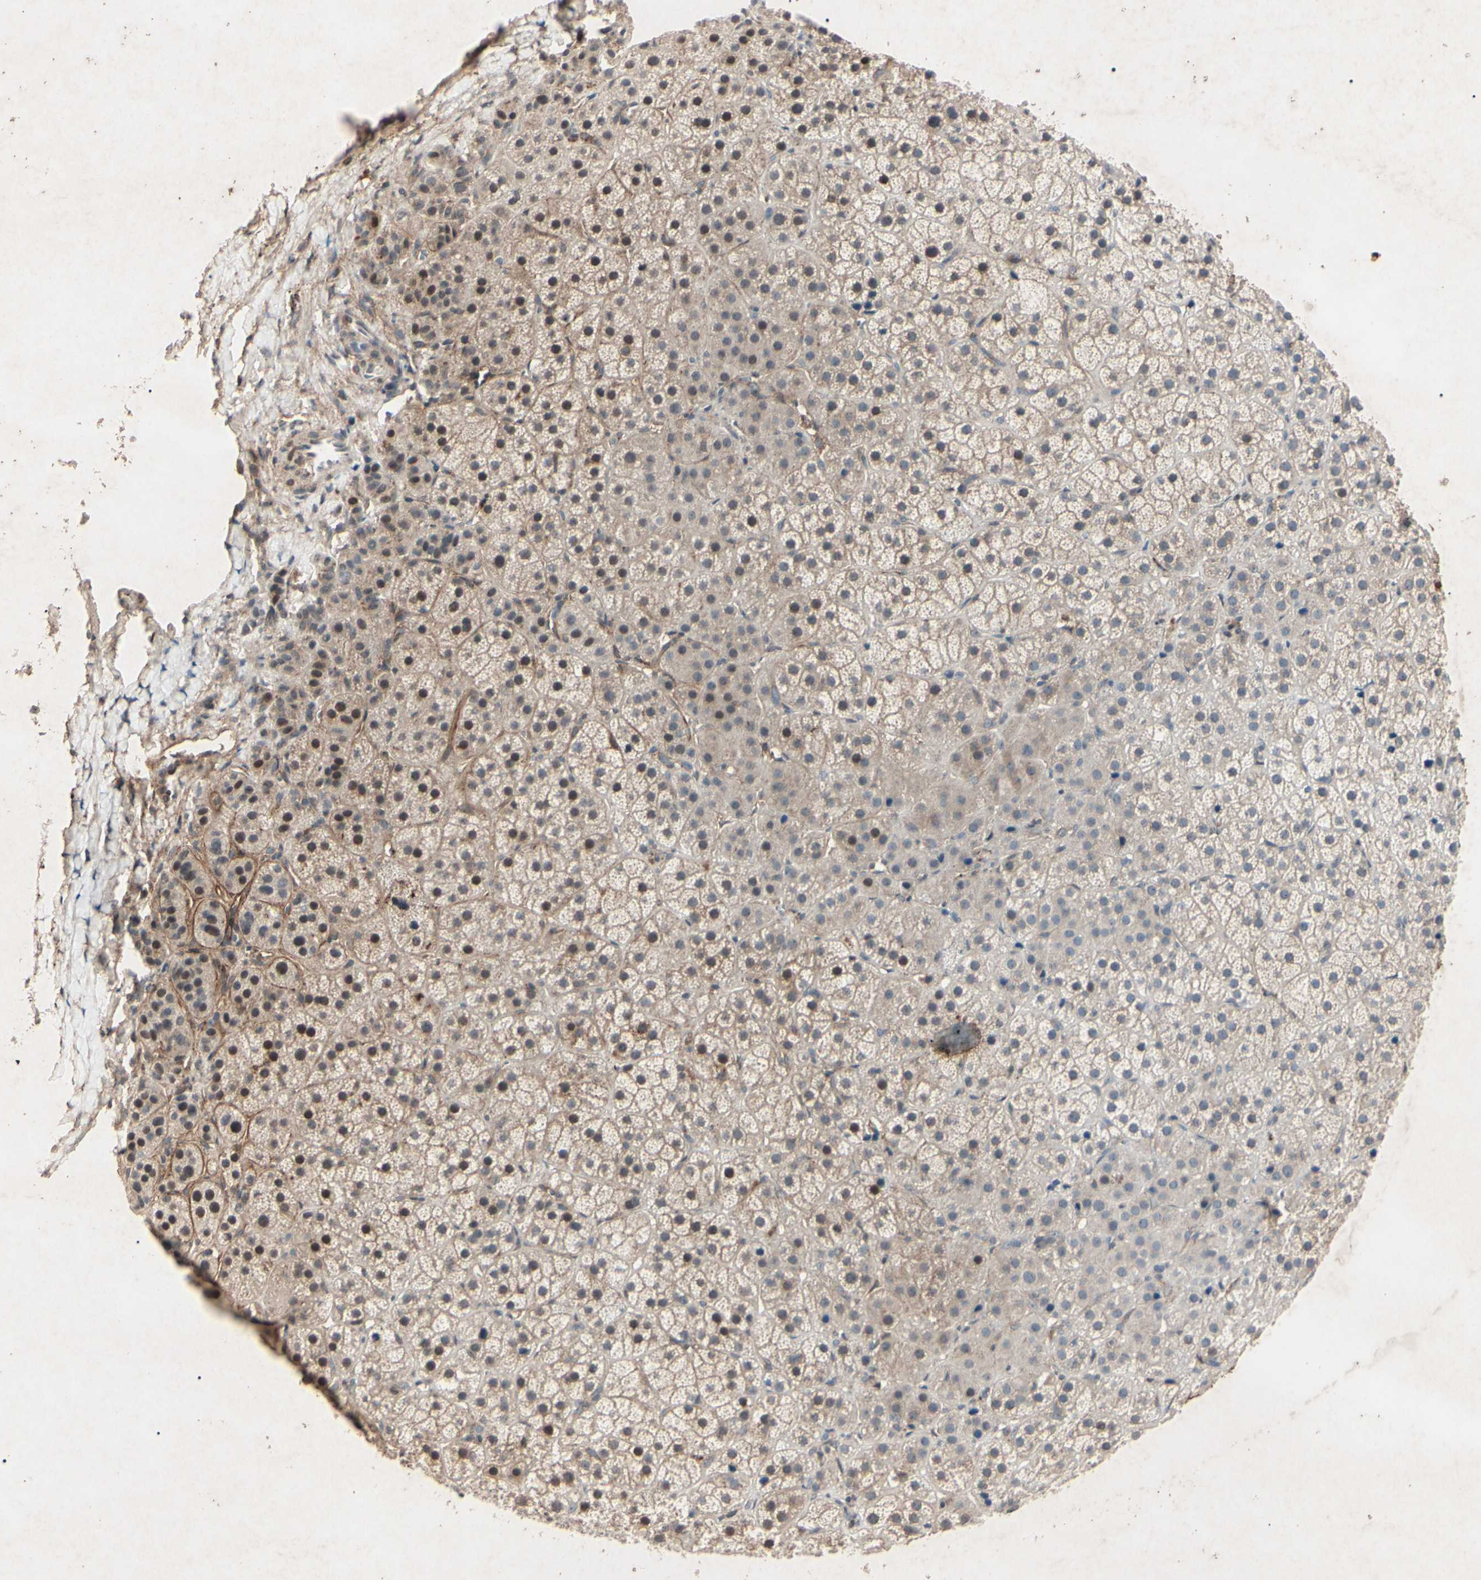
{"staining": {"intensity": "weak", "quantity": "25%-75%", "location": "cytoplasmic/membranous"}, "tissue": "adrenal gland", "cell_type": "Glandular cells", "image_type": "normal", "snomed": [{"axis": "morphology", "description": "Normal tissue, NOS"}, {"axis": "topography", "description": "Adrenal gland"}], "caption": "Human adrenal gland stained with a brown dye demonstrates weak cytoplasmic/membranous positive positivity in approximately 25%-75% of glandular cells.", "gene": "AEBP1", "patient": {"sex": "female", "age": 57}}